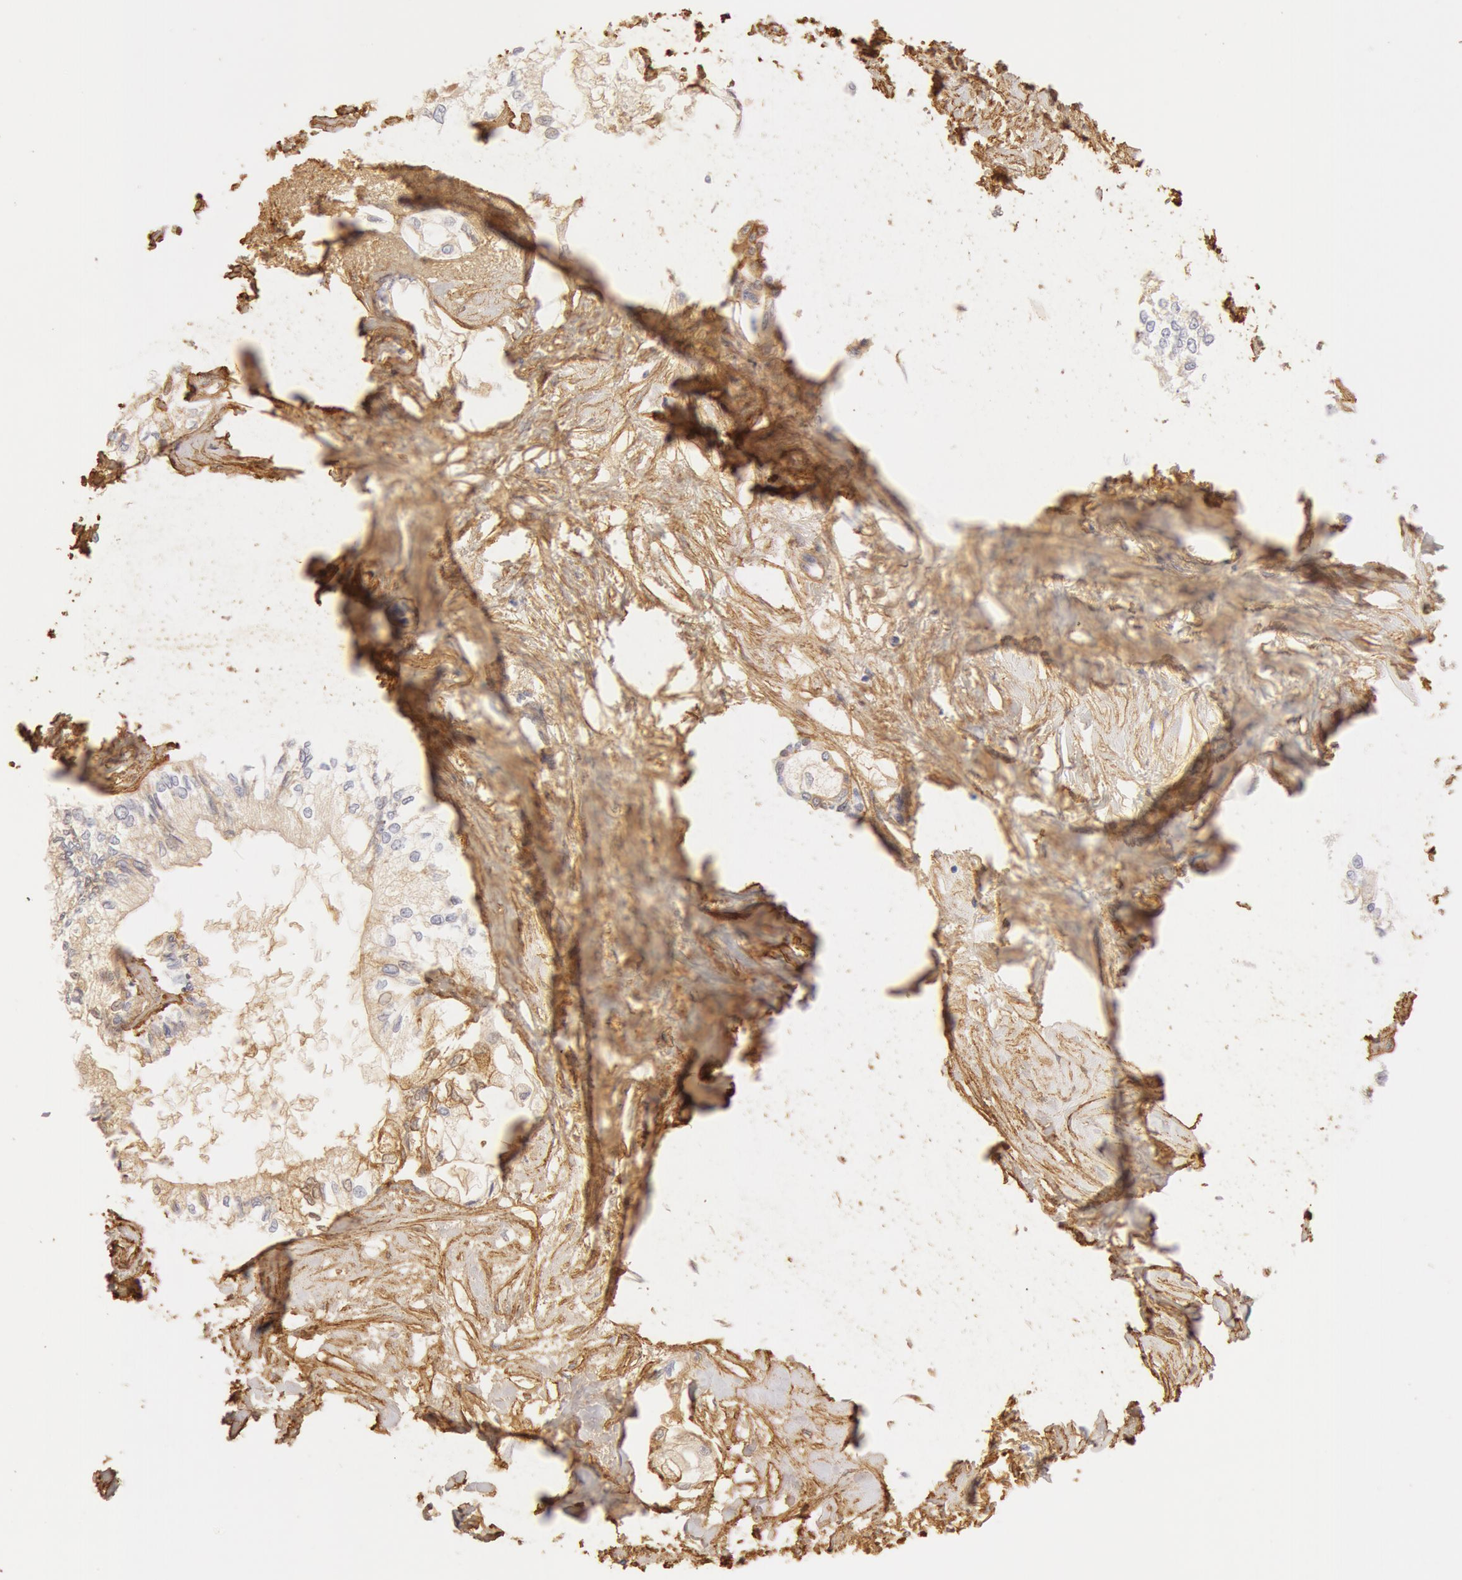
{"staining": {"intensity": "weak", "quantity": "<25%", "location": "cytoplasmic/membranous"}, "tissue": "pancreatic cancer", "cell_type": "Tumor cells", "image_type": "cancer", "snomed": [{"axis": "morphology", "description": "Adenocarcinoma, NOS"}, {"axis": "topography", "description": "Pancreas"}], "caption": "This image is of pancreatic cancer (adenocarcinoma) stained with immunohistochemistry to label a protein in brown with the nuclei are counter-stained blue. There is no positivity in tumor cells.", "gene": "COL4A1", "patient": {"sex": "male", "age": 79}}